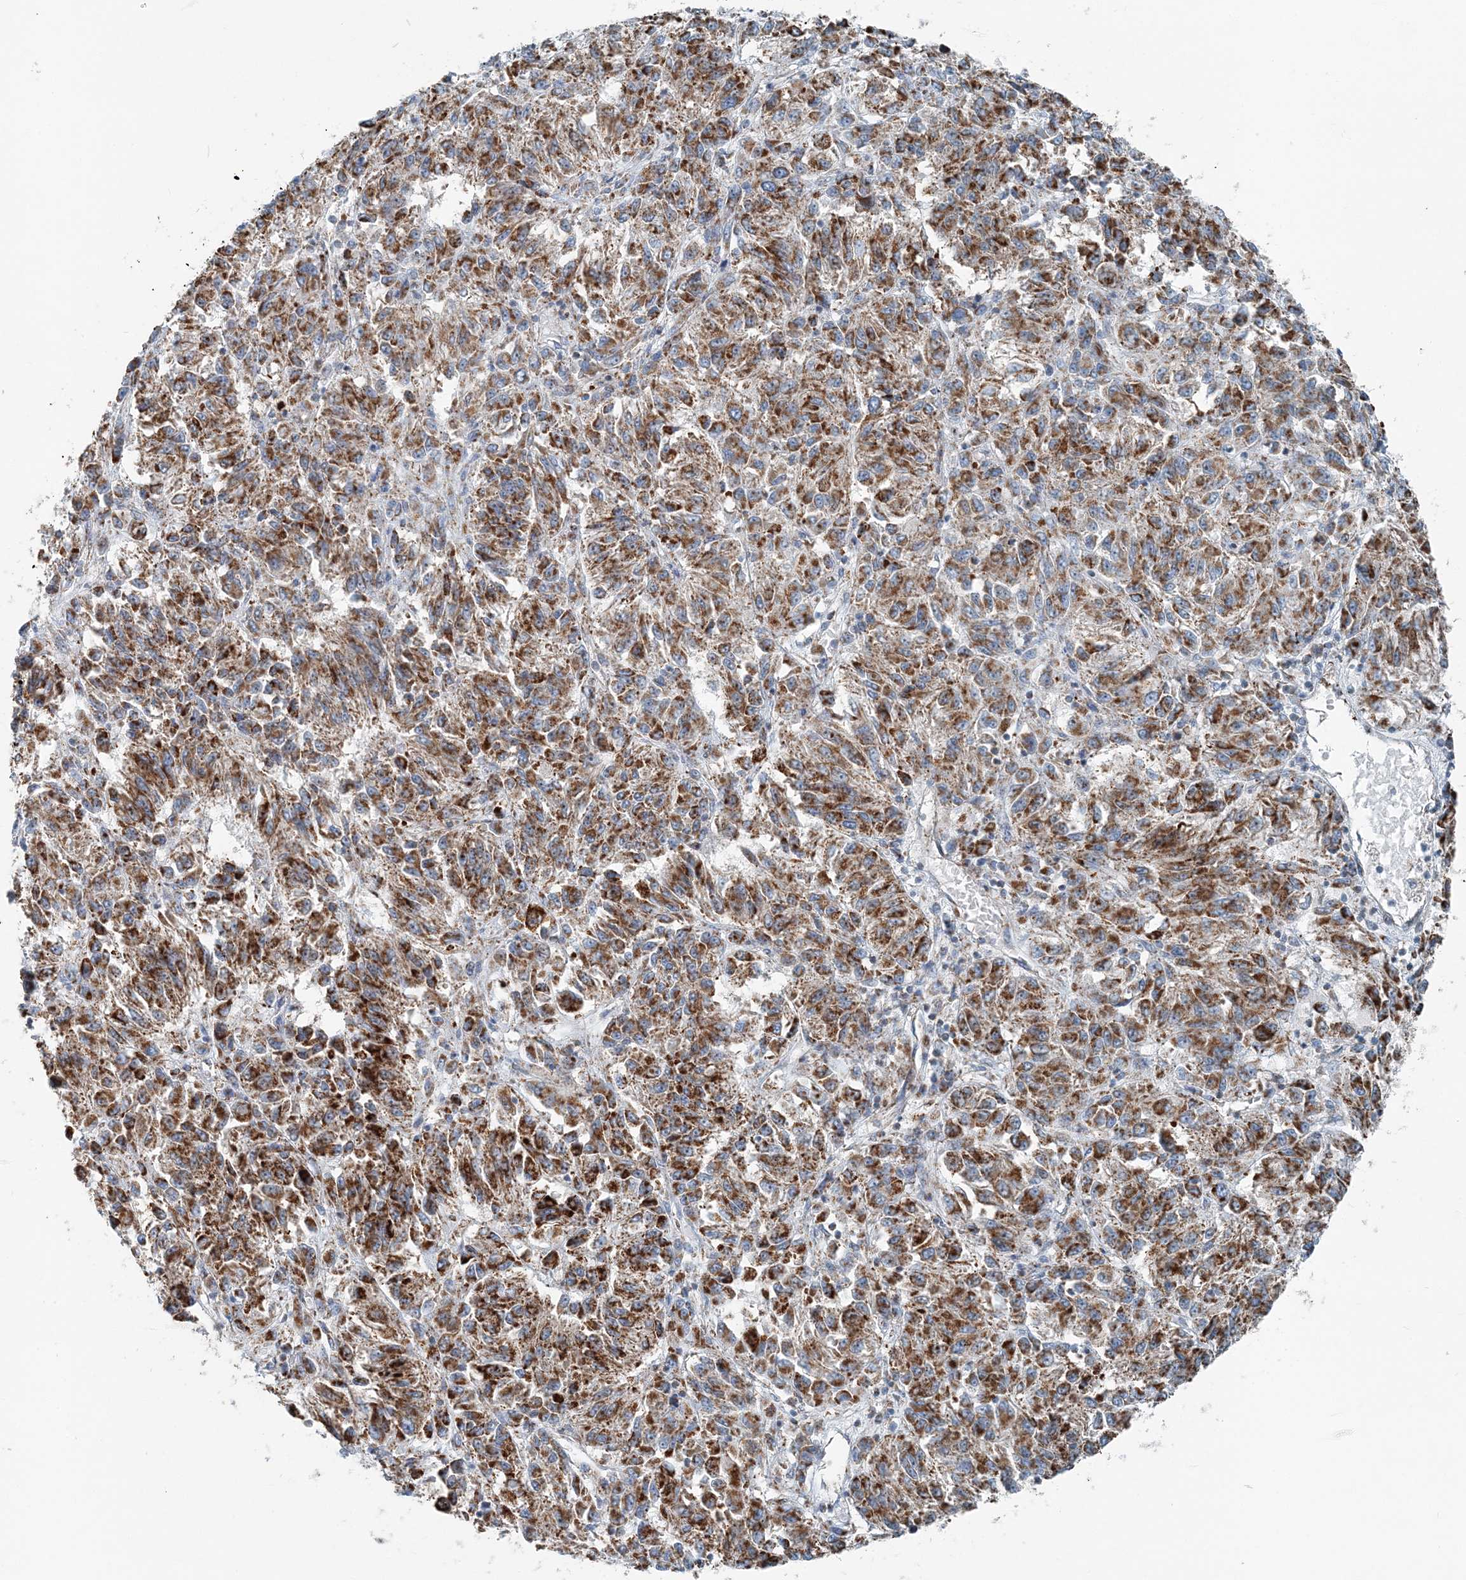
{"staining": {"intensity": "strong", "quantity": ">75%", "location": "cytoplasmic/membranous"}, "tissue": "melanoma", "cell_type": "Tumor cells", "image_type": "cancer", "snomed": [{"axis": "morphology", "description": "Malignant melanoma, Metastatic site"}, {"axis": "topography", "description": "Lung"}], "caption": "Malignant melanoma (metastatic site) stained for a protein (brown) shows strong cytoplasmic/membranous positive expression in approximately >75% of tumor cells.", "gene": "INTU", "patient": {"sex": "male", "age": 64}}